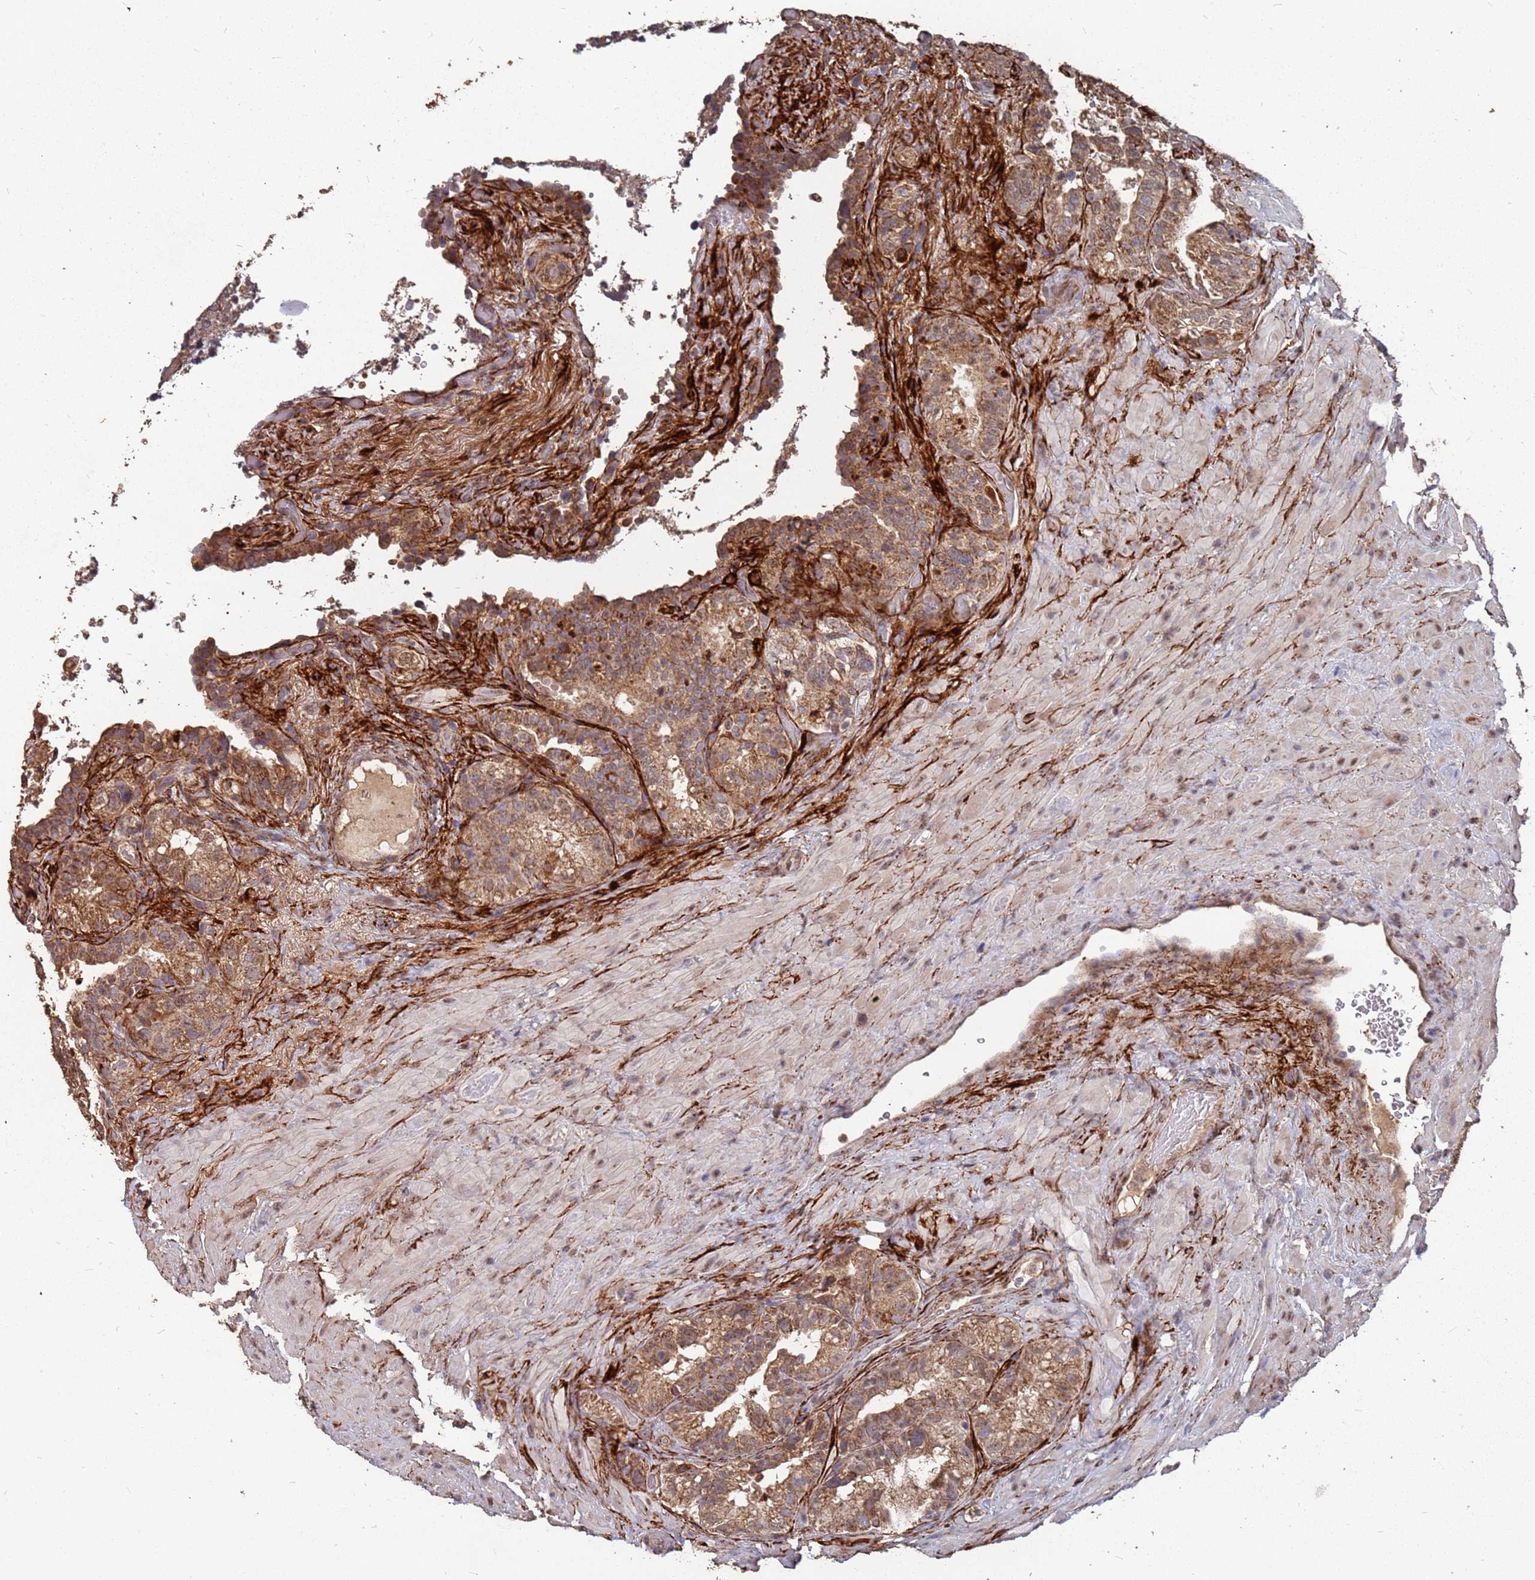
{"staining": {"intensity": "moderate", "quantity": ">75%", "location": "cytoplasmic/membranous"}, "tissue": "seminal vesicle", "cell_type": "Glandular cells", "image_type": "normal", "snomed": [{"axis": "morphology", "description": "Normal tissue, NOS"}, {"axis": "topography", "description": "Seminal veicle"}, {"axis": "topography", "description": "Peripheral nerve tissue"}], "caption": "Benign seminal vesicle displays moderate cytoplasmic/membranous staining in about >75% of glandular cells, visualized by immunohistochemistry.", "gene": "PRORP", "patient": {"sex": "male", "age": 67}}